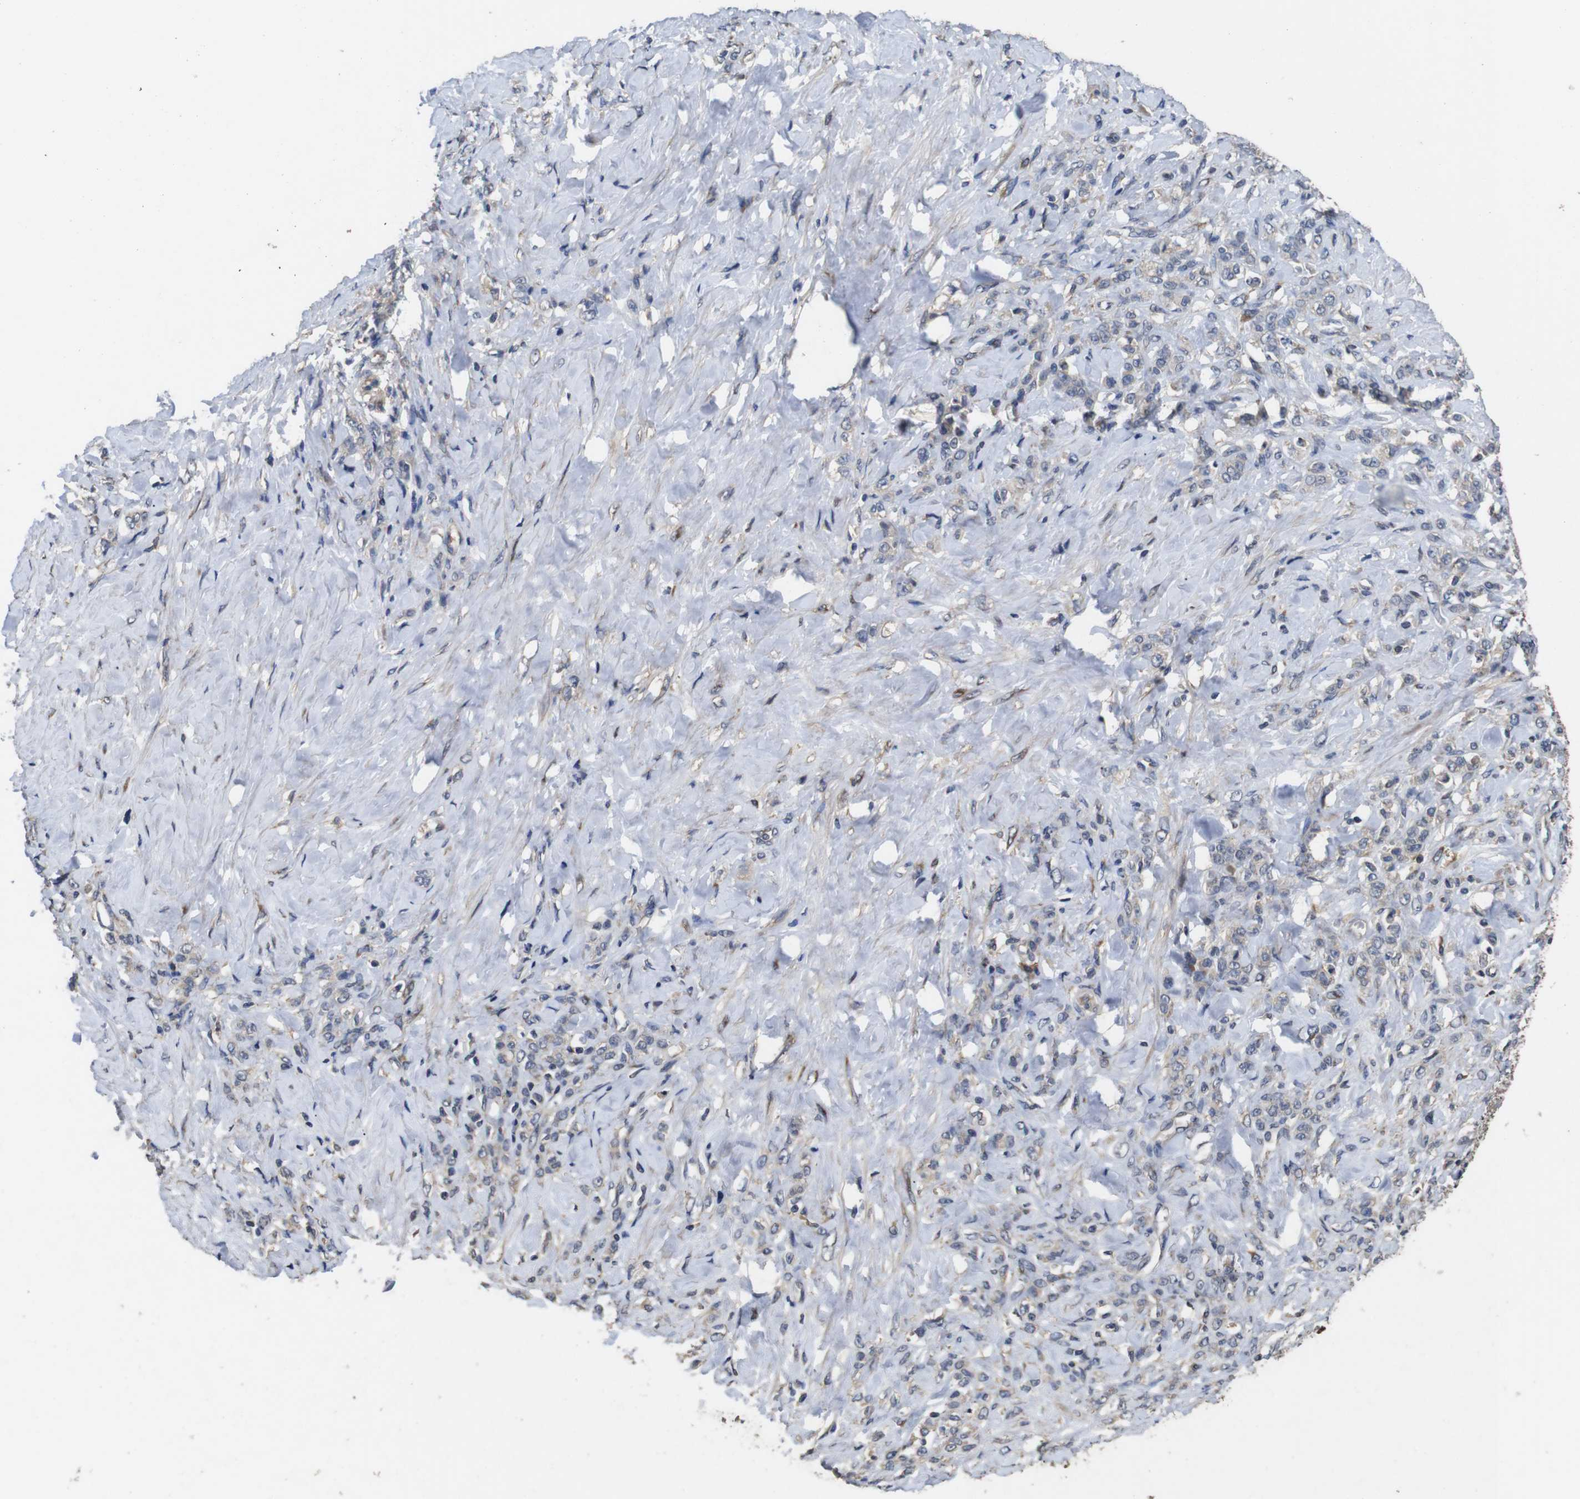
{"staining": {"intensity": "weak", "quantity": "25%-75%", "location": "cytoplasmic/membranous"}, "tissue": "stomach cancer", "cell_type": "Tumor cells", "image_type": "cancer", "snomed": [{"axis": "morphology", "description": "Adenocarcinoma, NOS"}, {"axis": "topography", "description": "Stomach"}], "caption": "Protein staining shows weak cytoplasmic/membranous positivity in approximately 25%-75% of tumor cells in stomach cancer.", "gene": "ARHGAP24", "patient": {"sex": "male", "age": 82}}